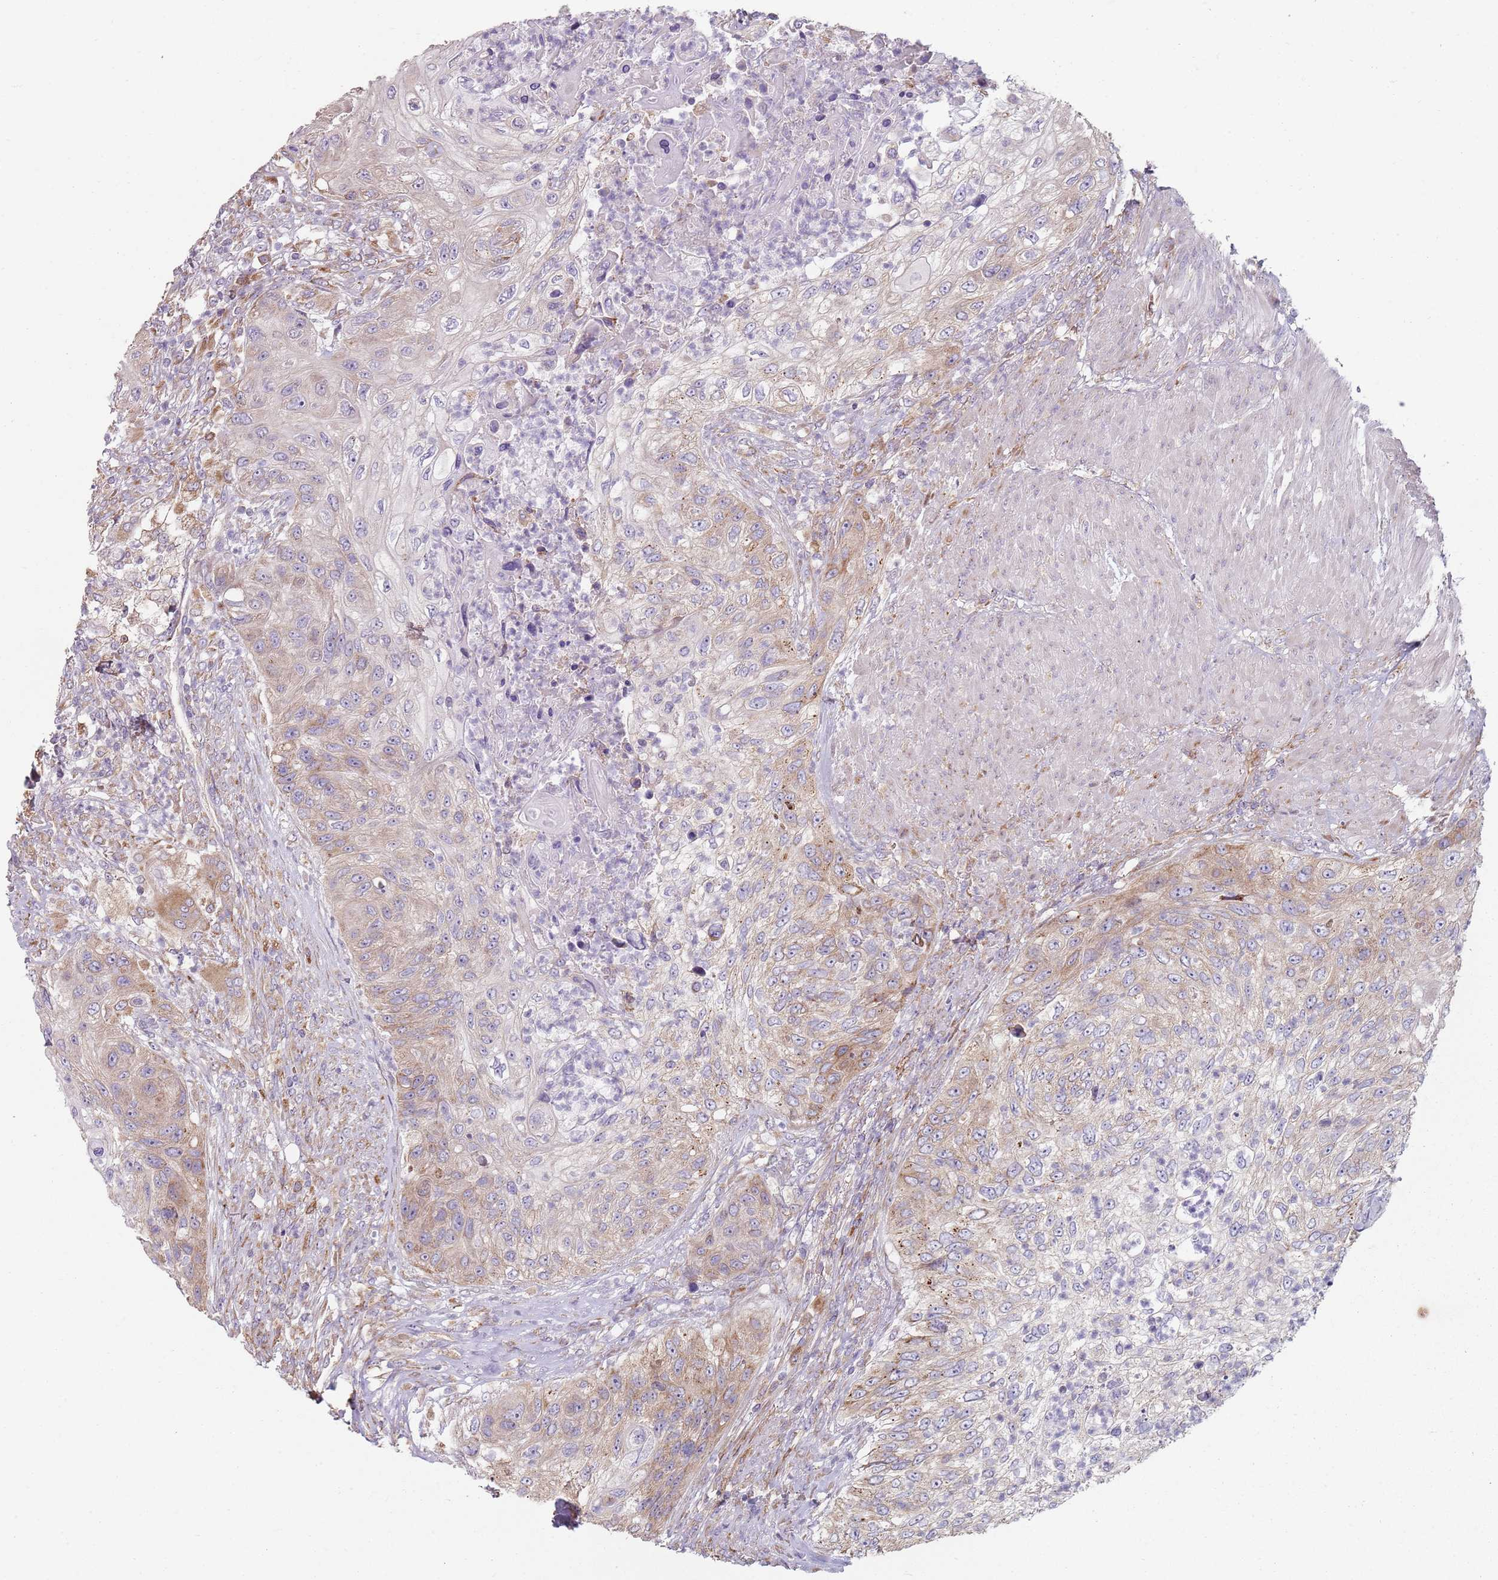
{"staining": {"intensity": "moderate", "quantity": "<25%", "location": "cytoplasmic/membranous"}, "tissue": "urothelial cancer", "cell_type": "Tumor cells", "image_type": "cancer", "snomed": [{"axis": "morphology", "description": "Urothelial carcinoma, High grade"}, {"axis": "topography", "description": "Urinary bladder"}], "caption": "Urothelial carcinoma (high-grade) tissue shows moderate cytoplasmic/membranous positivity in approximately <25% of tumor cells, visualized by immunohistochemistry.", "gene": "SPATA2", "patient": {"sex": "female", "age": 60}}